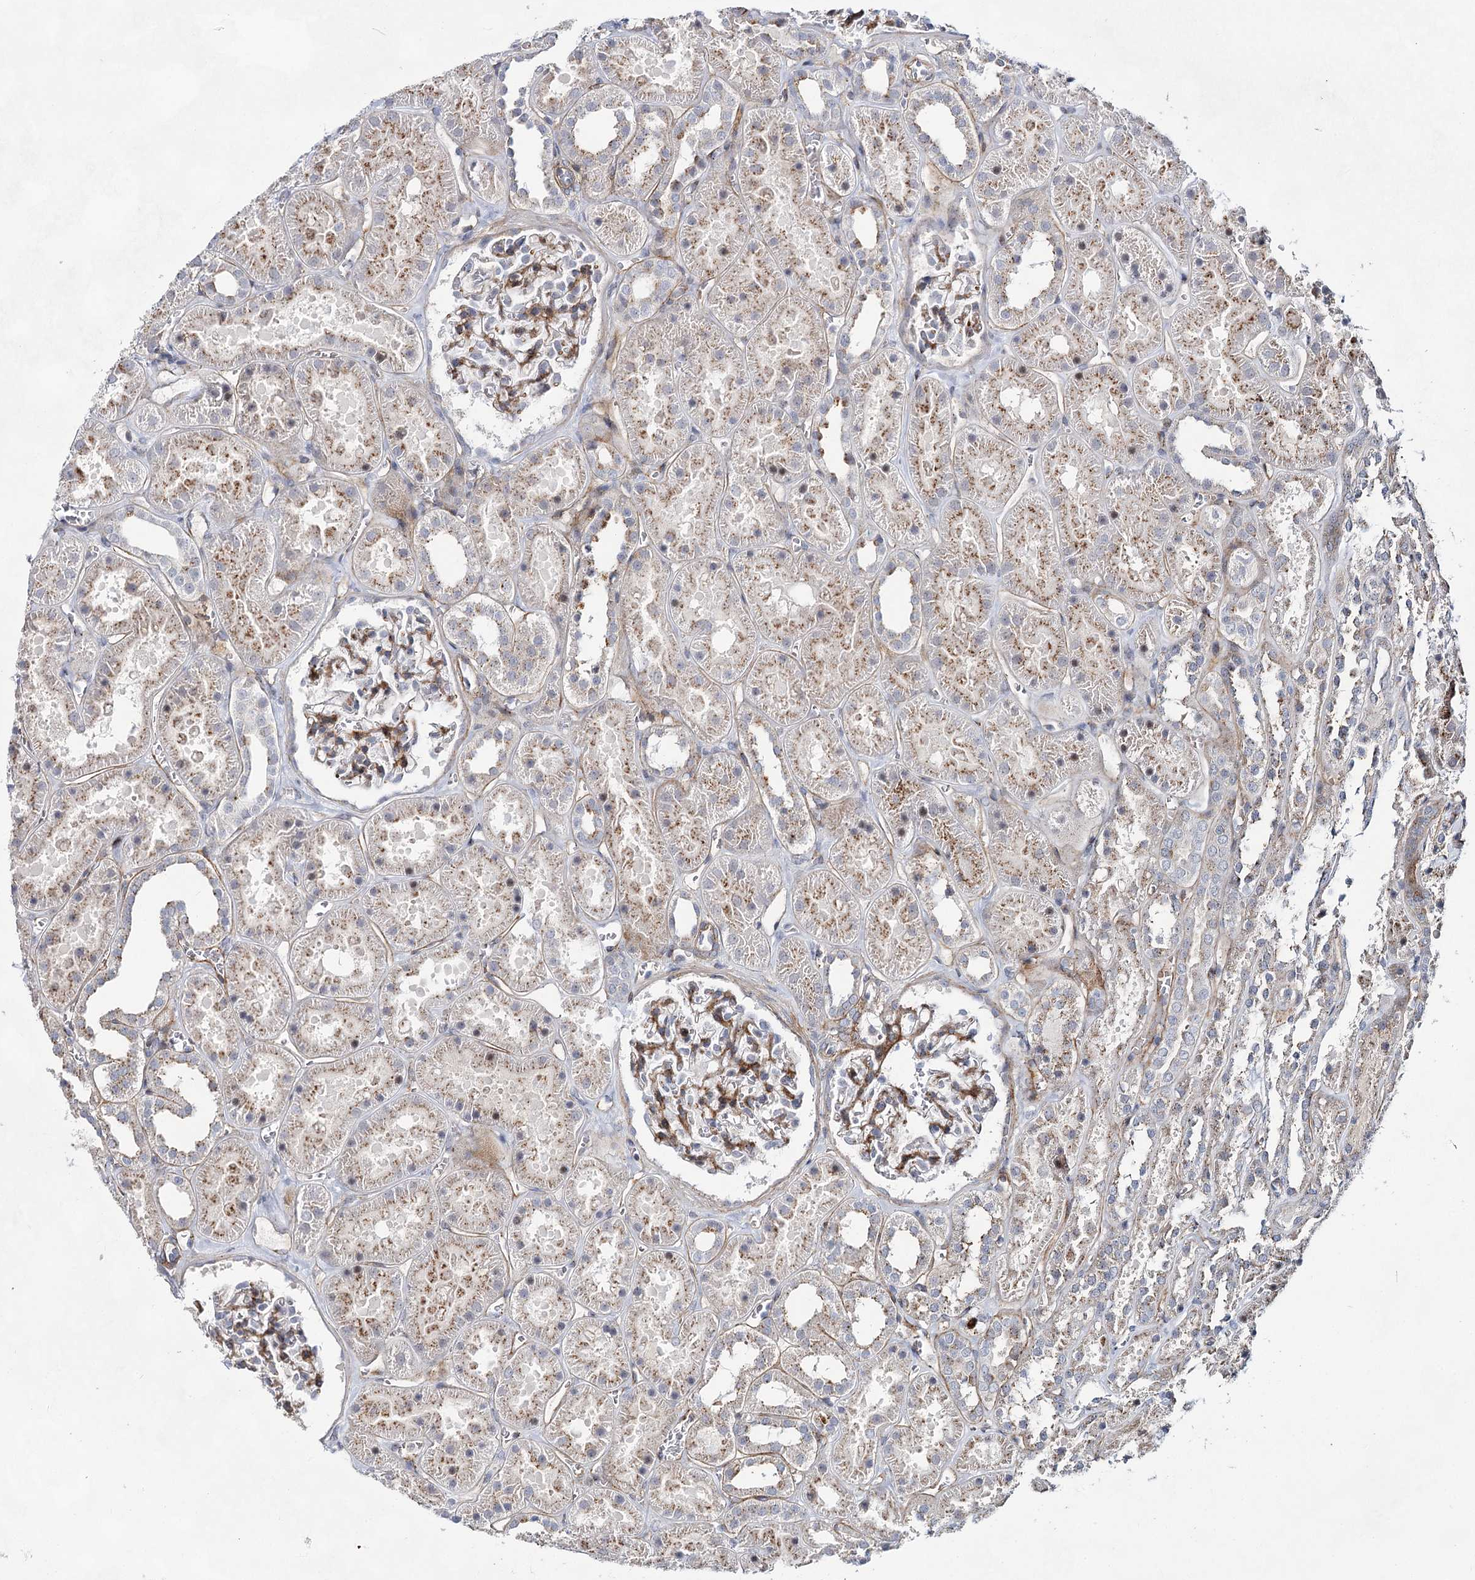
{"staining": {"intensity": "moderate", "quantity": "25%-75%", "location": "cytoplasmic/membranous"}, "tissue": "kidney", "cell_type": "Cells in glomeruli", "image_type": "normal", "snomed": [{"axis": "morphology", "description": "Normal tissue, NOS"}, {"axis": "topography", "description": "Kidney"}], "caption": "This histopathology image reveals immunohistochemistry staining of unremarkable human kidney, with medium moderate cytoplasmic/membranous expression in approximately 25%-75% of cells in glomeruli.", "gene": "ATL2", "patient": {"sex": "female", "age": 41}}